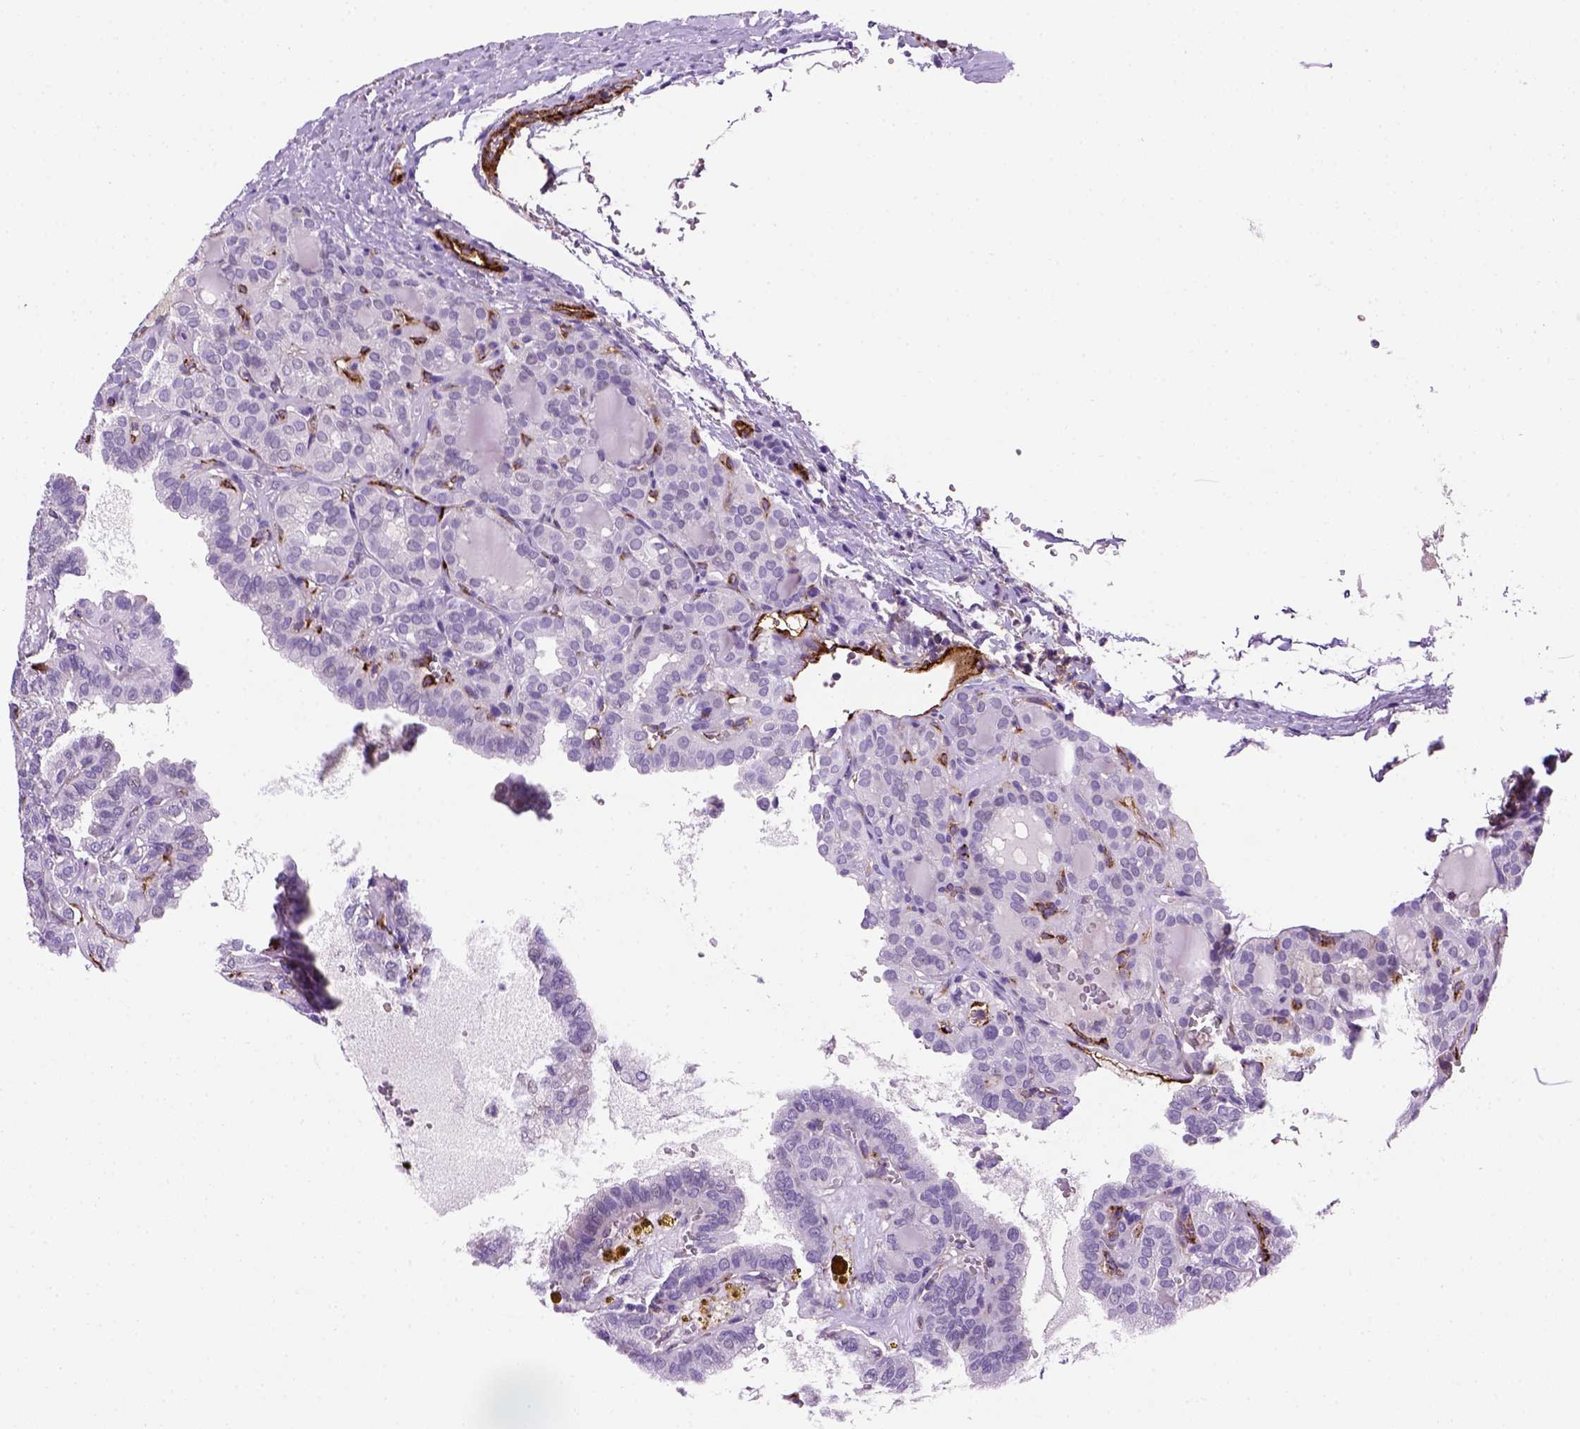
{"staining": {"intensity": "negative", "quantity": "none", "location": "none"}, "tissue": "thyroid cancer", "cell_type": "Tumor cells", "image_type": "cancer", "snomed": [{"axis": "morphology", "description": "Papillary adenocarcinoma, NOS"}, {"axis": "topography", "description": "Thyroid gland"}], "caption": "Immunohistochemistry photomicrograph of human papillary adenocarcinoma (thyroid) stained for a protein (brown), which shows no expression in tumor cells. (Immunohistochemistry, brightfield microscopy, high magnification).", "gene": "VWF", "patient": {"sex": "female", "age": 41}}